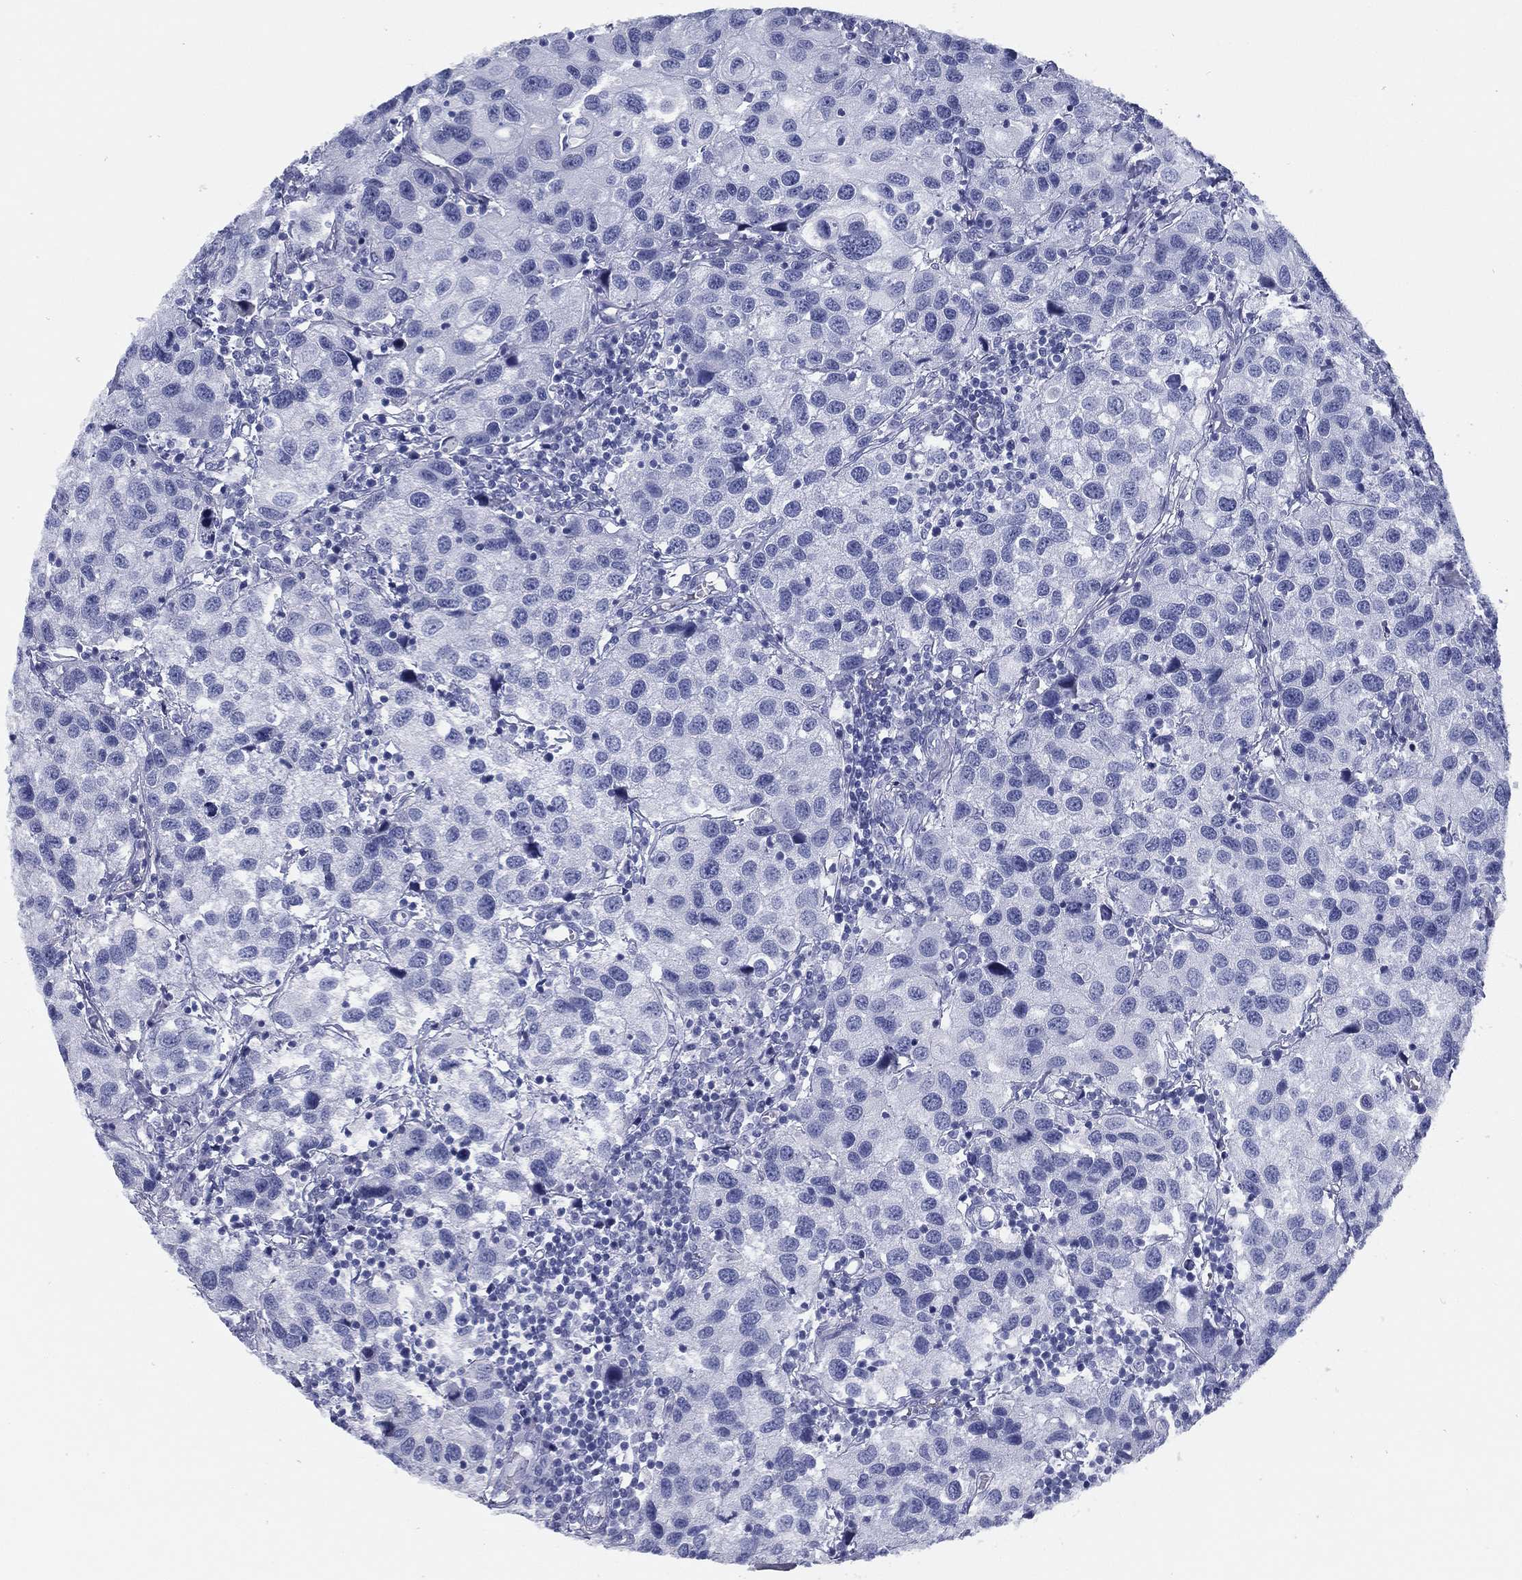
{"staining": {"intensity": "negative", "quantity": "none", "location": "none"}, "tissue": "urothelial cancer", "cell_type": "Tumor cells", "image_type": "cancer", "snomed": [{"axis": "morphology", "description": "Urothelial carcinoma, High grade"}, {"axis": "topography", "description": "Urinary bladder"}], "caption": "Urothelial cancer stained for a protein using IHC demonstrates no positivity tumor cells.", "gene": "TMEM252", "patient": {"sex": "male", "age": 79}}